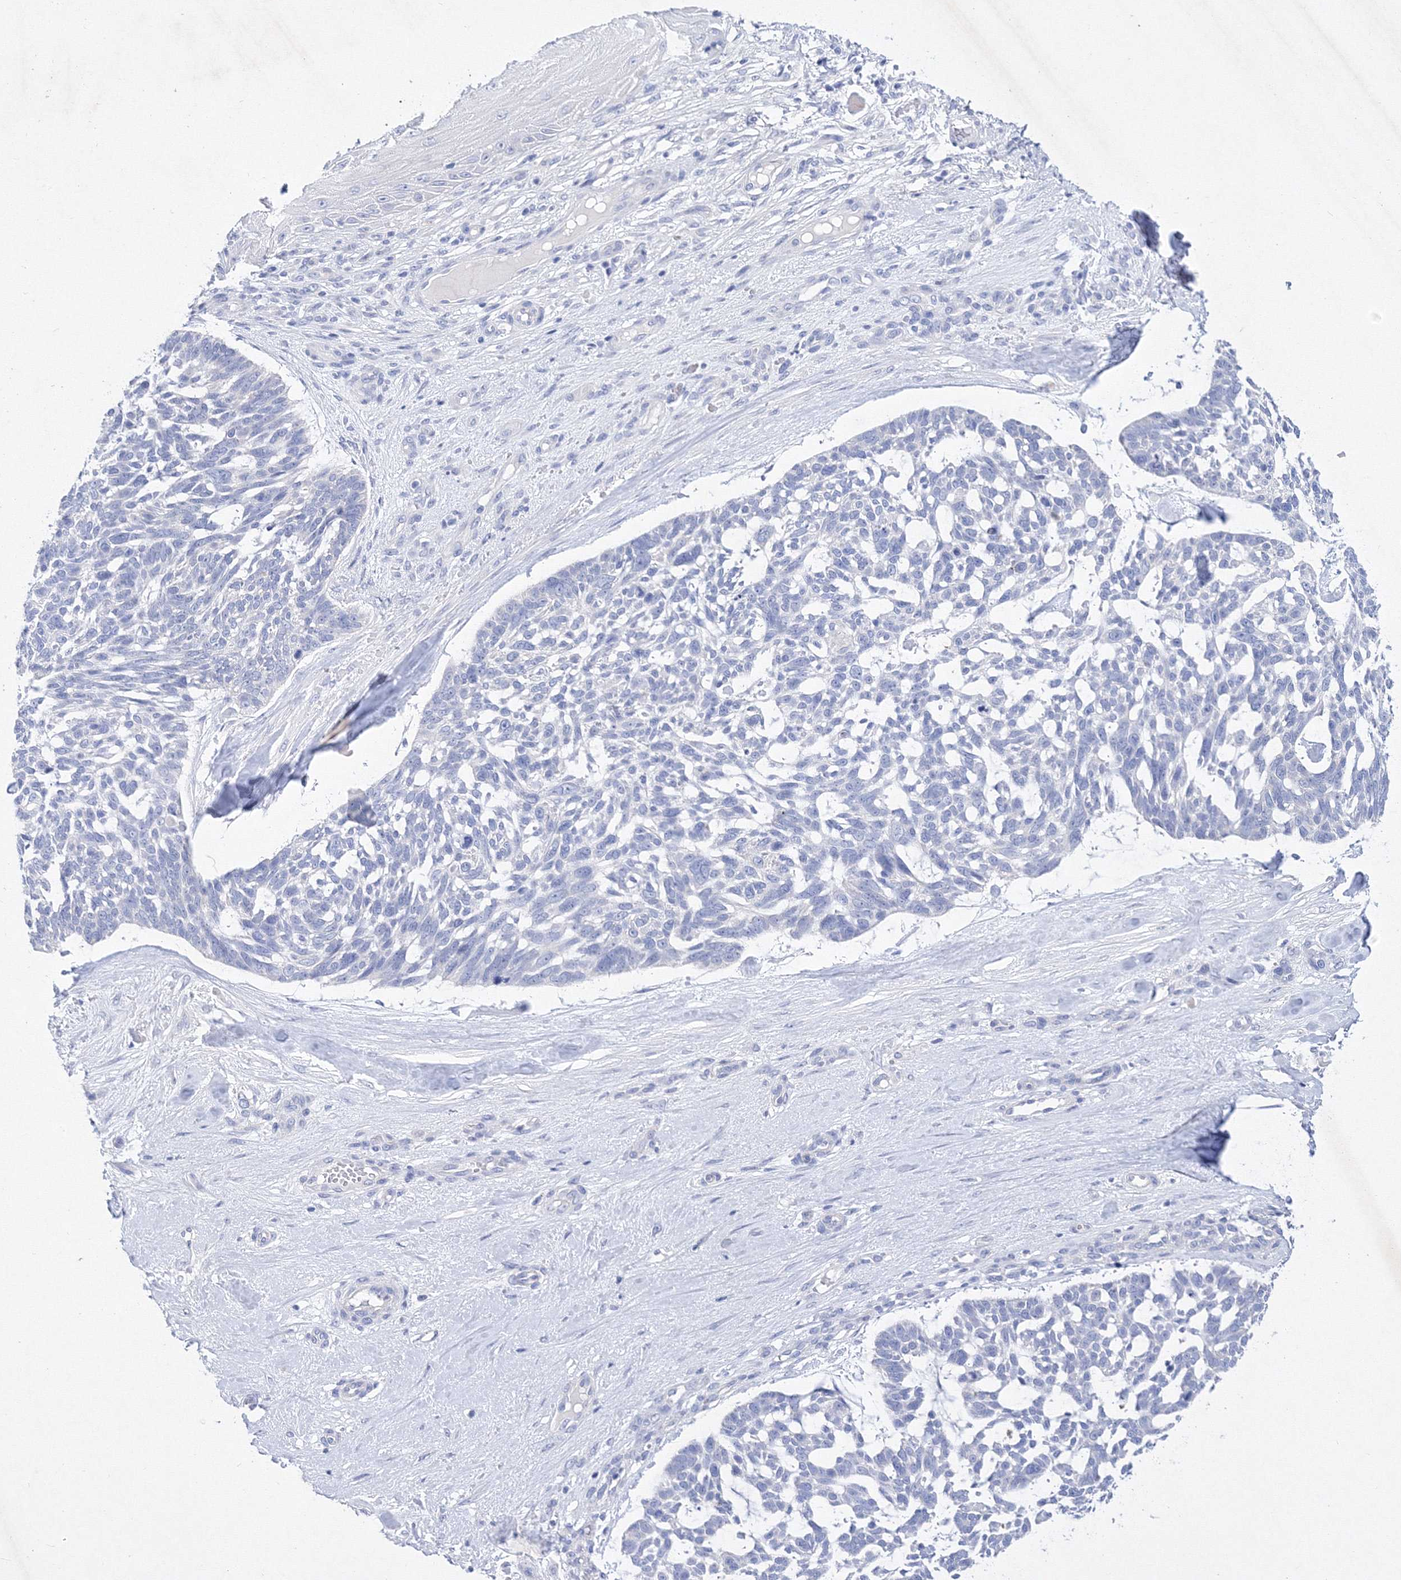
{"staining": {"intensity": "negative", "quantity": "none", "location": "none"}, "tissue": "skin cancer", "cell_type": "Tumor cells", "image_type": "cancer", "snomed": [{"axis": "morphology", "description": "Basal cell carcinoma"}, {"axis": "topography", "description": "Skin"}], "caption": "The IHC micrograph has no significant expression in tumor cells of basal cell carcinoma (skin) tissue.", "gene": "GPN1", "patient": {"sex": "male", "age": 88}}